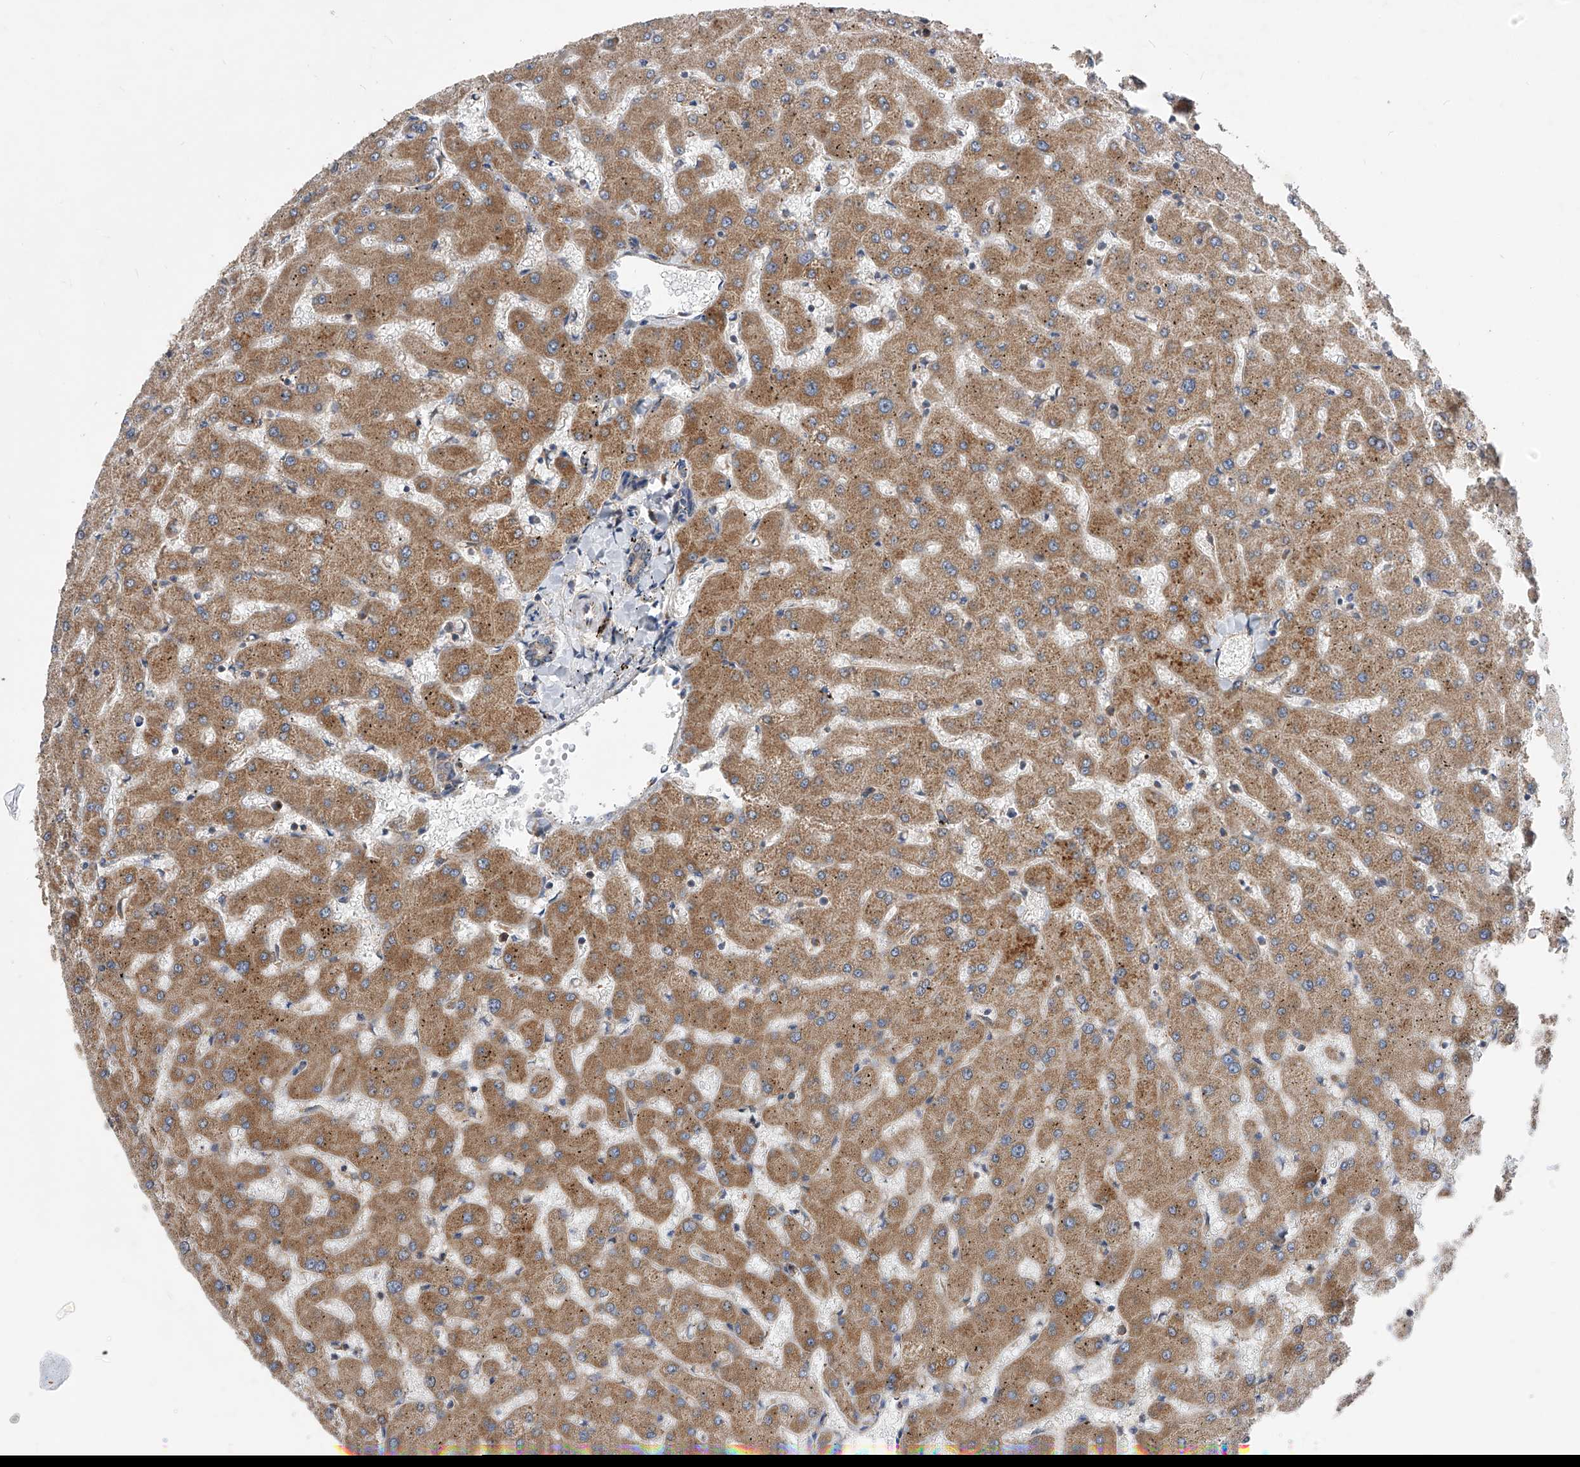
{"staining": {"intensity": "weak", "quantity": "25%-75%", "location": "cytoplasmic/membranous"}, "tissue": "liver", "cell_type": "Cholangiocytes", "image_type": "normal", "snomed": [{"axis": "morphology", "description": "Normal tissue, NOS"}, {"axis": "topography", "description": "Liver"}], "caption": "This image shows immunohistochemistry staining of benign liver, with low weak cytoplasmic/membranous positivity in approximately 25%-75% of cholangiocytes.", "gene": "CFAP410", "patient": {"sex": "female", "age": 63}}